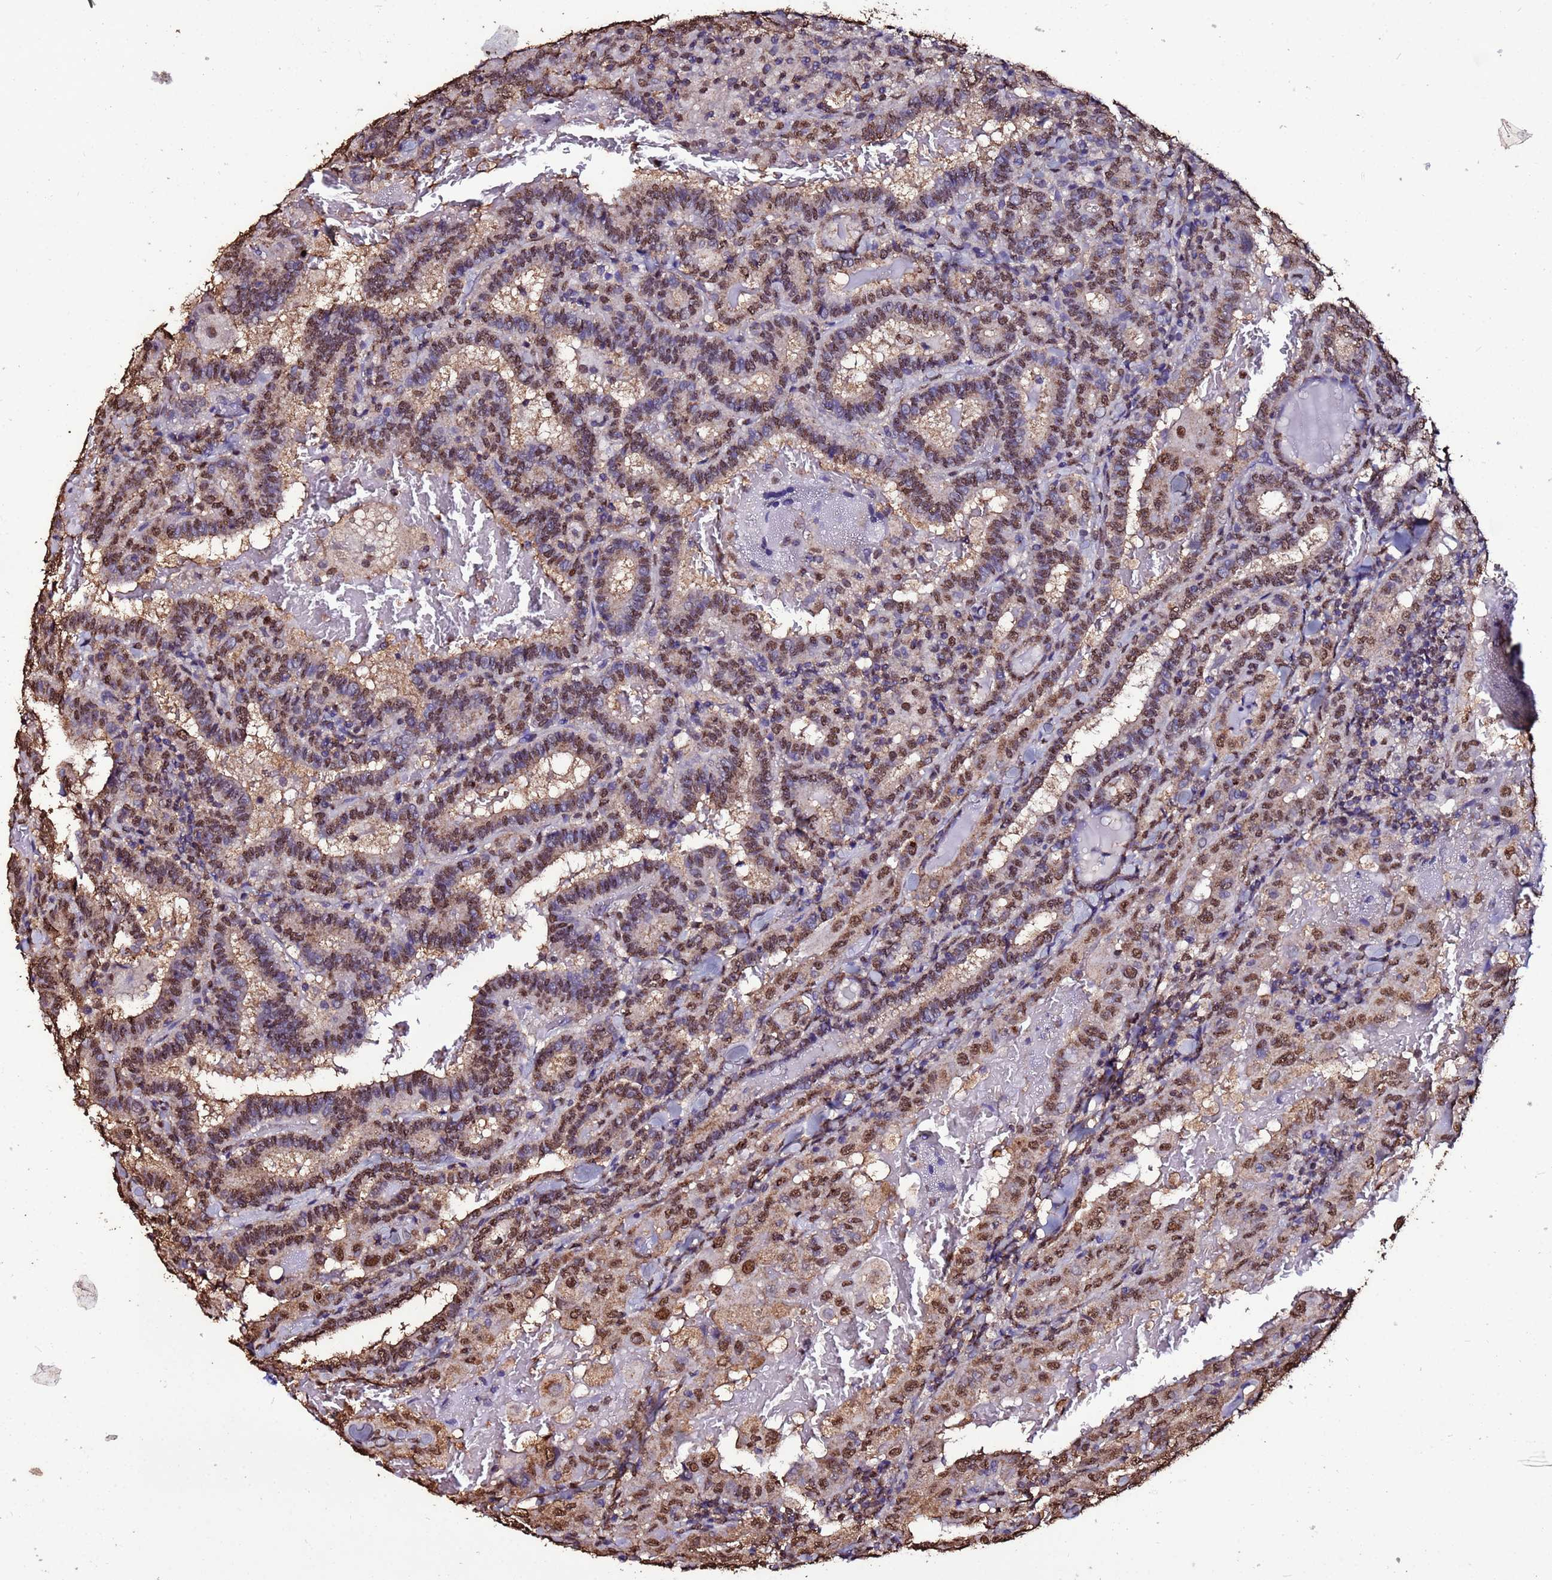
{"staining": {"intensity": "moderate", "quantity": ">75%", "location": "nuclear"}, "tissue": "thyroid cancer", "cell_type": "Tumor cells", "image_type": "cancer", "snomed": [{"axis": "morphology", "description": "Papillary adenocarcinoma, NOS"}, {"axis": "topography", "description": "Thyroid gland"}], "caption": "Immunohistochemical staining of human thyroid papillary adenocarcinoma demonstrates medium levels of moderate nuclear protein expression in approximately >75% of tumor cells.", "gene": "TRIP6", "patient": {"sex": "female", "age": 72}}